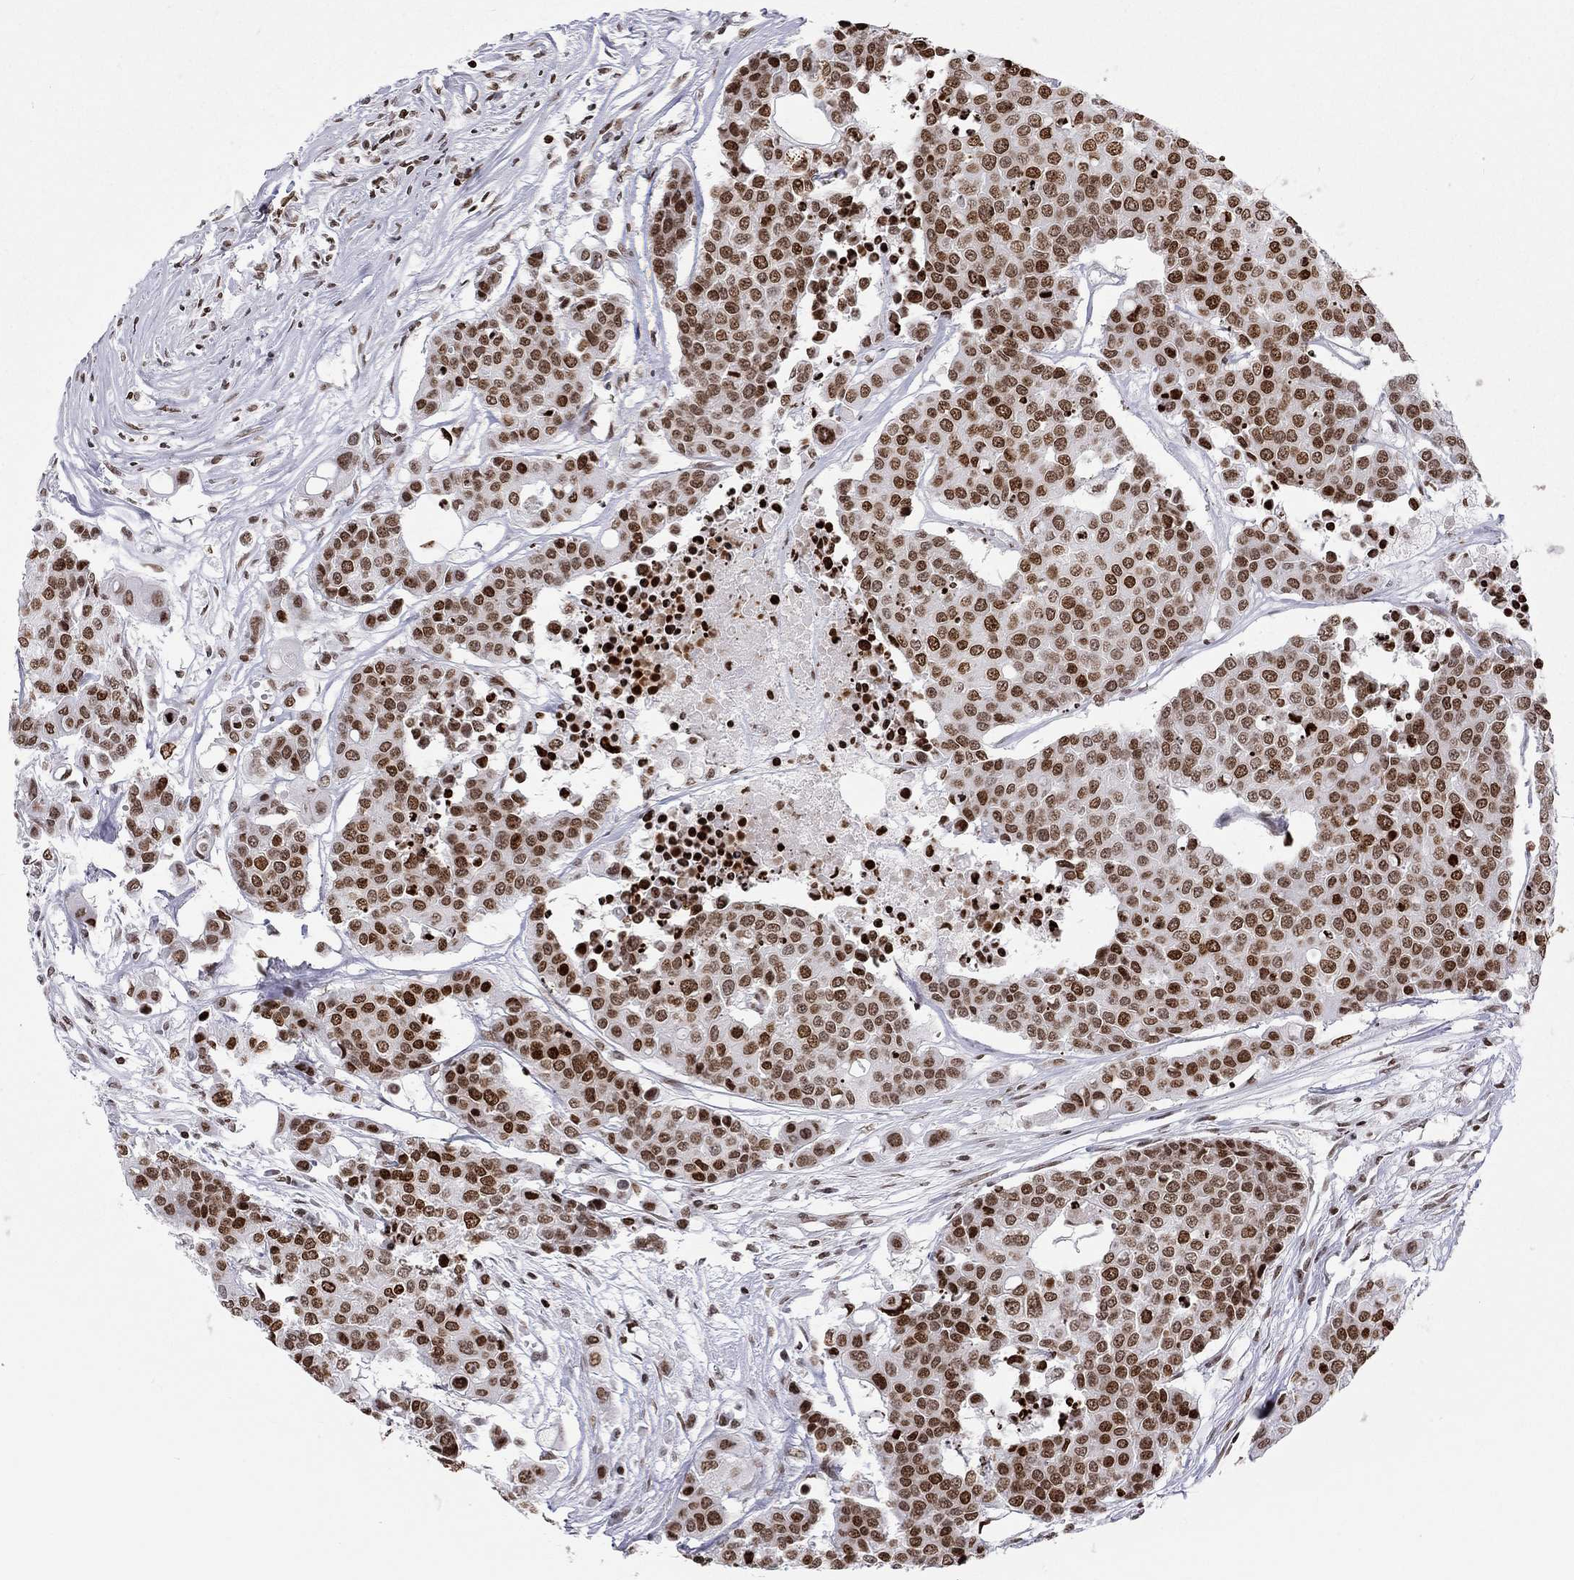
{"staining": {"intensity": "moderate", "quantity": ">75%", "location": "nuclear"}, "tissue": "carcinoid", "cell_type": "Tumor cells", "image_type": "cancer", "snomed": [{"axis": "morphology", "description": "Carcinoid, malignant, NOS"}, {"axis": "topography", "description": "Colon"}], "caption": "High-magnification brightfield microscopy of carcinoid stained with DAB (3,3'-diaminobenzidine) (brown) and counterstained with hematoxylin (blue). tumor cells exhibit moderate nuclear positivity is seen in about>75% of cells. Nuclei are stained in blue.", "gene": "H2AX", "patient": {"sex": "male", "age": 81}}